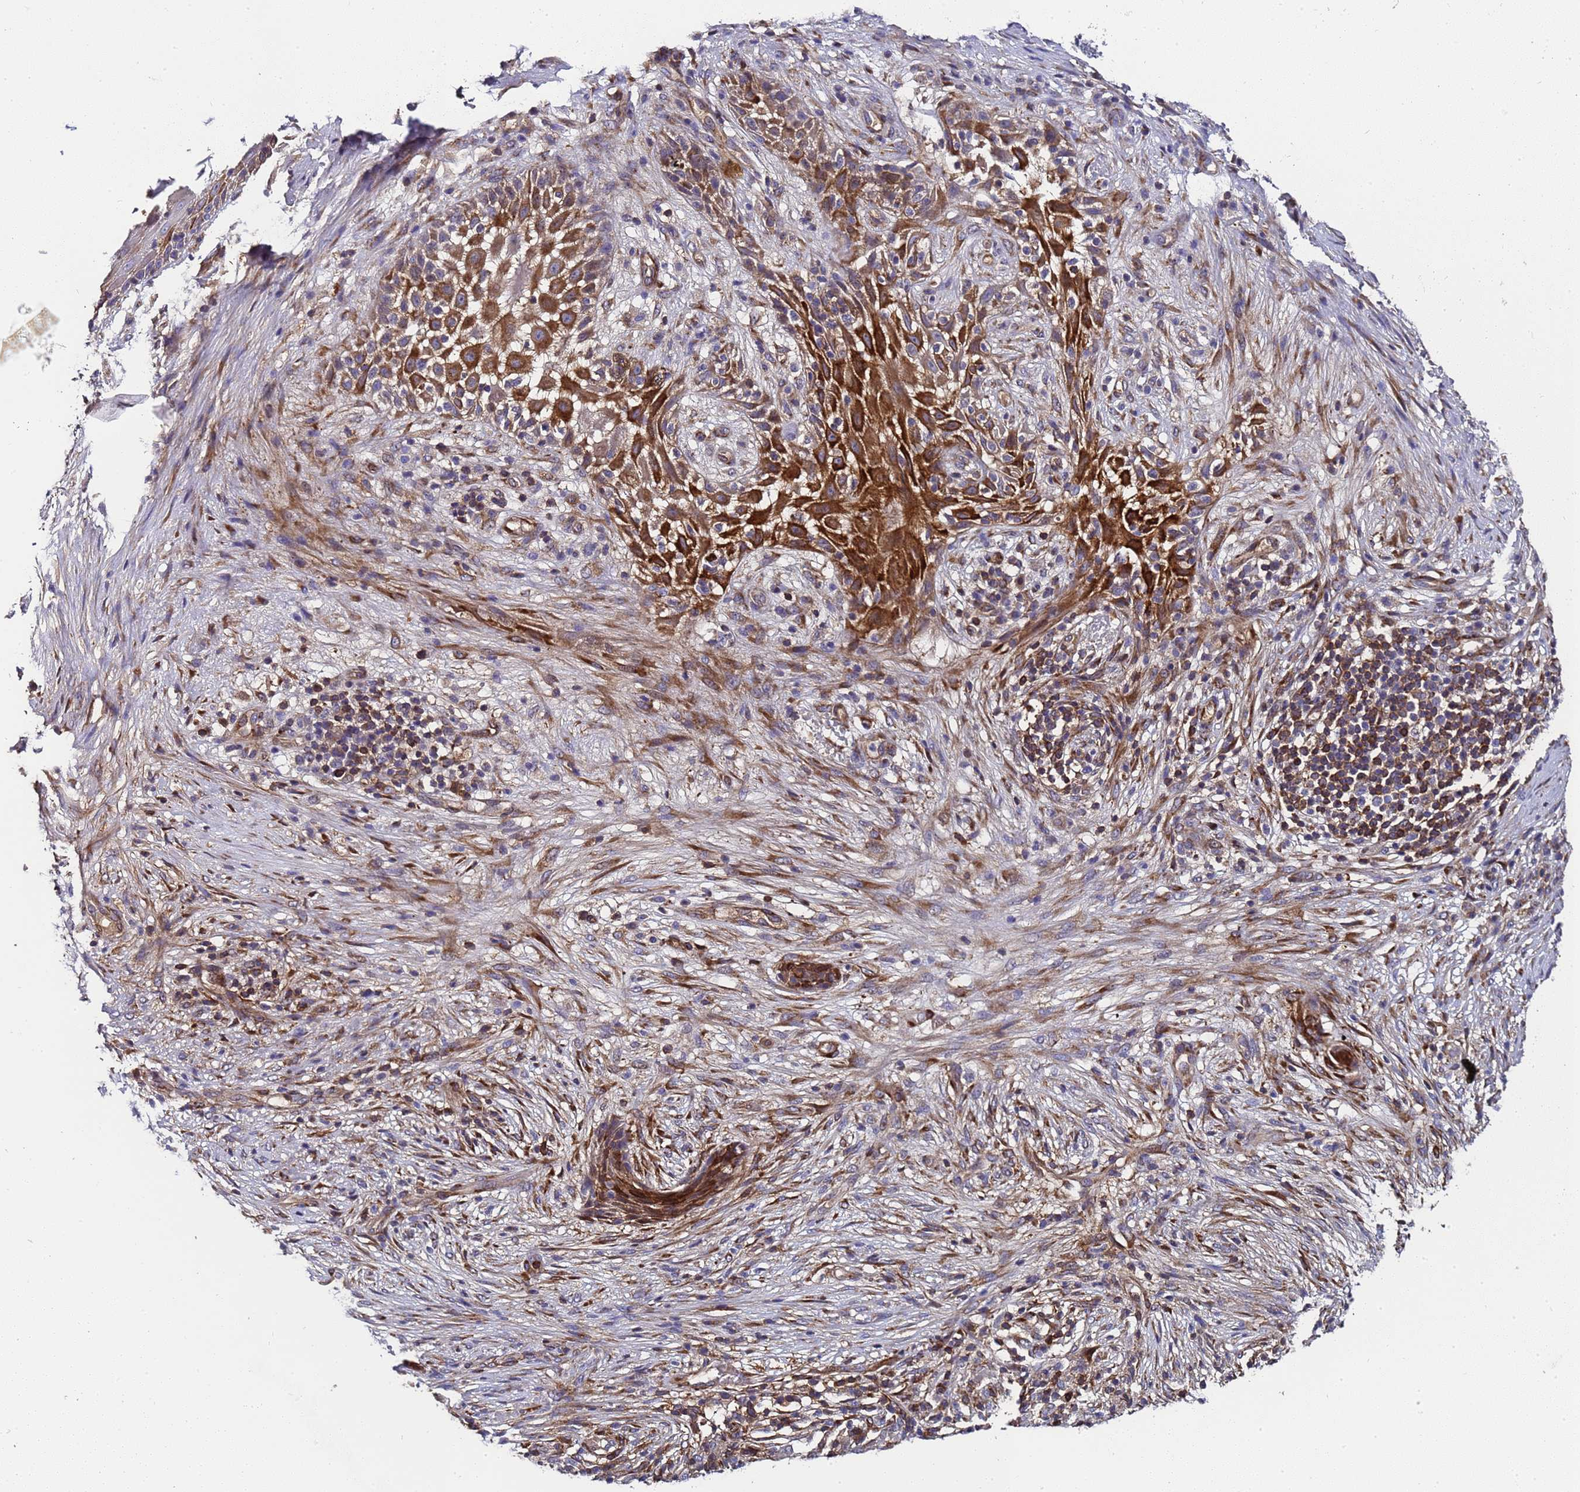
{"staining": {"intensity": "strong", "quantity": ">75%", "location": "cytoplasmic/membranous"}, "tissue": "skin cancer", "cell_type": "Tumor cells", "image_type": "cancer", "snomed": [{"axis": "morphology", "description": "Basal cell carcinoma"}, {"axis": "topography", "description": "Skin"}], "caption": "Immunohistochemical staining of human skin cancer (basal cell carcinoma) shows strong cytoplasmic/membranous protein positivity in approximately >75% of tumor cells.", "gene": "MOCS1", "patient": {"sex": "female", "age": 65}}